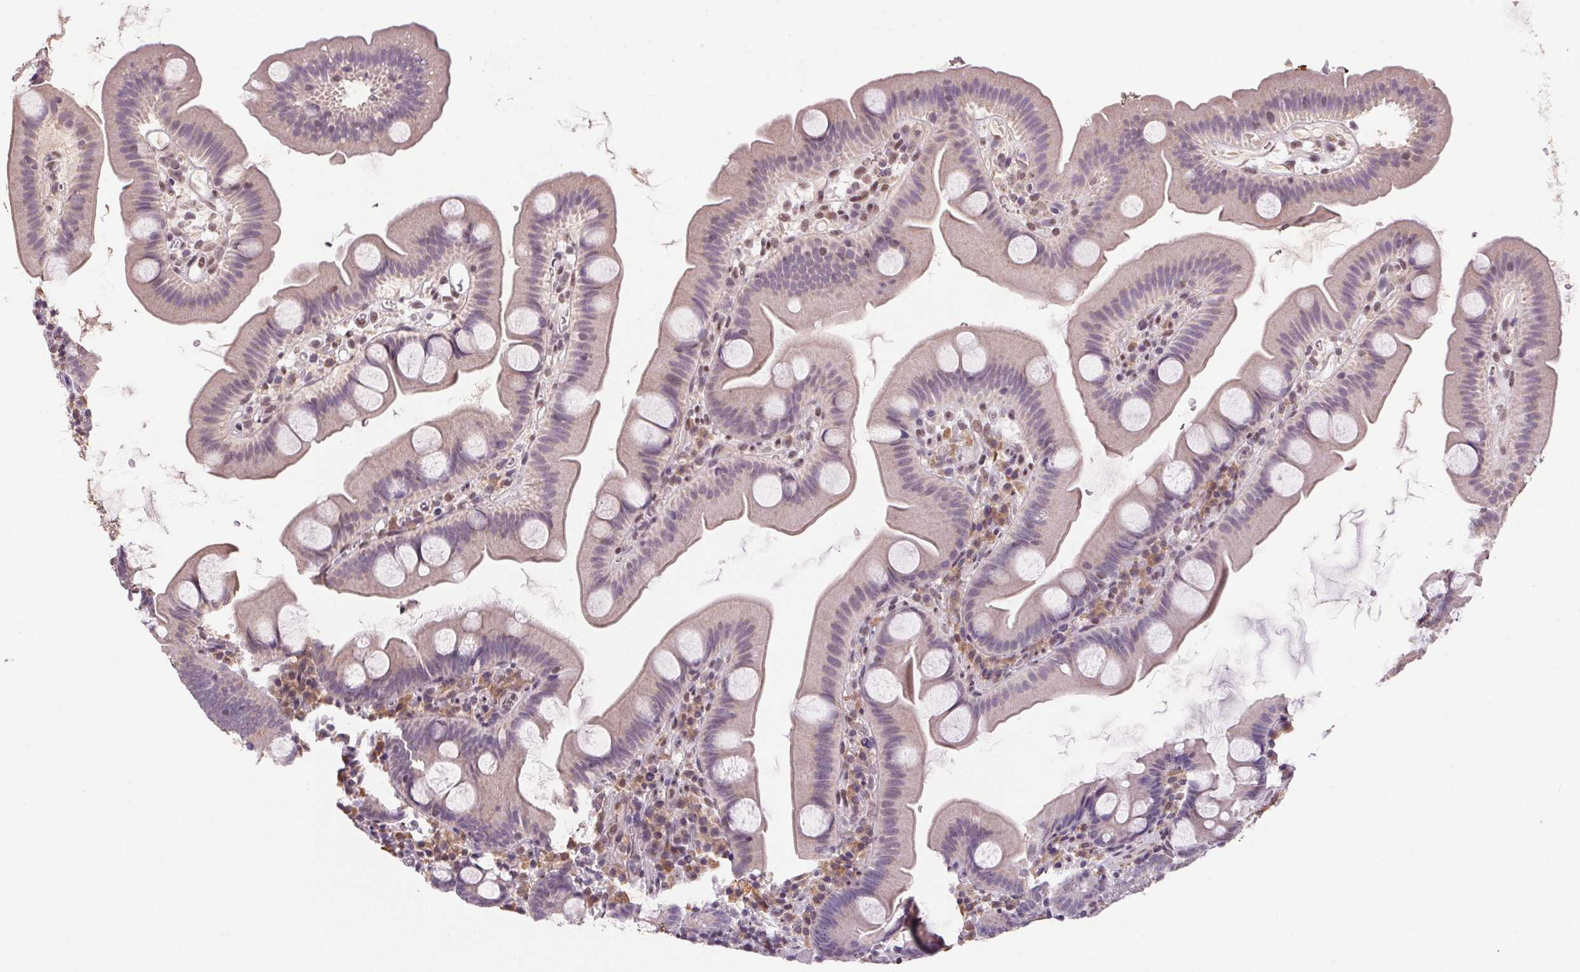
{"staining": {"intensity": "negative", "quantity": "none", "location": "none"}, "tissue": "small intestine", "cell_type": "Glandular cells", "image_type": "normal", "snomed": [{"axis": "morphology", "description": "Normal tissue, NOS"}, {"axis": "topography", "description": "Small intestine"}], "caption": "The IHC image has no significant expression in glandular cells of small intestine. (DAB immunohistochemistry (IHC) visualized using brightfield microscopy, high magnification).", "gene": "ZBTB4", "patient": {"sex": "female", "age": 68}}